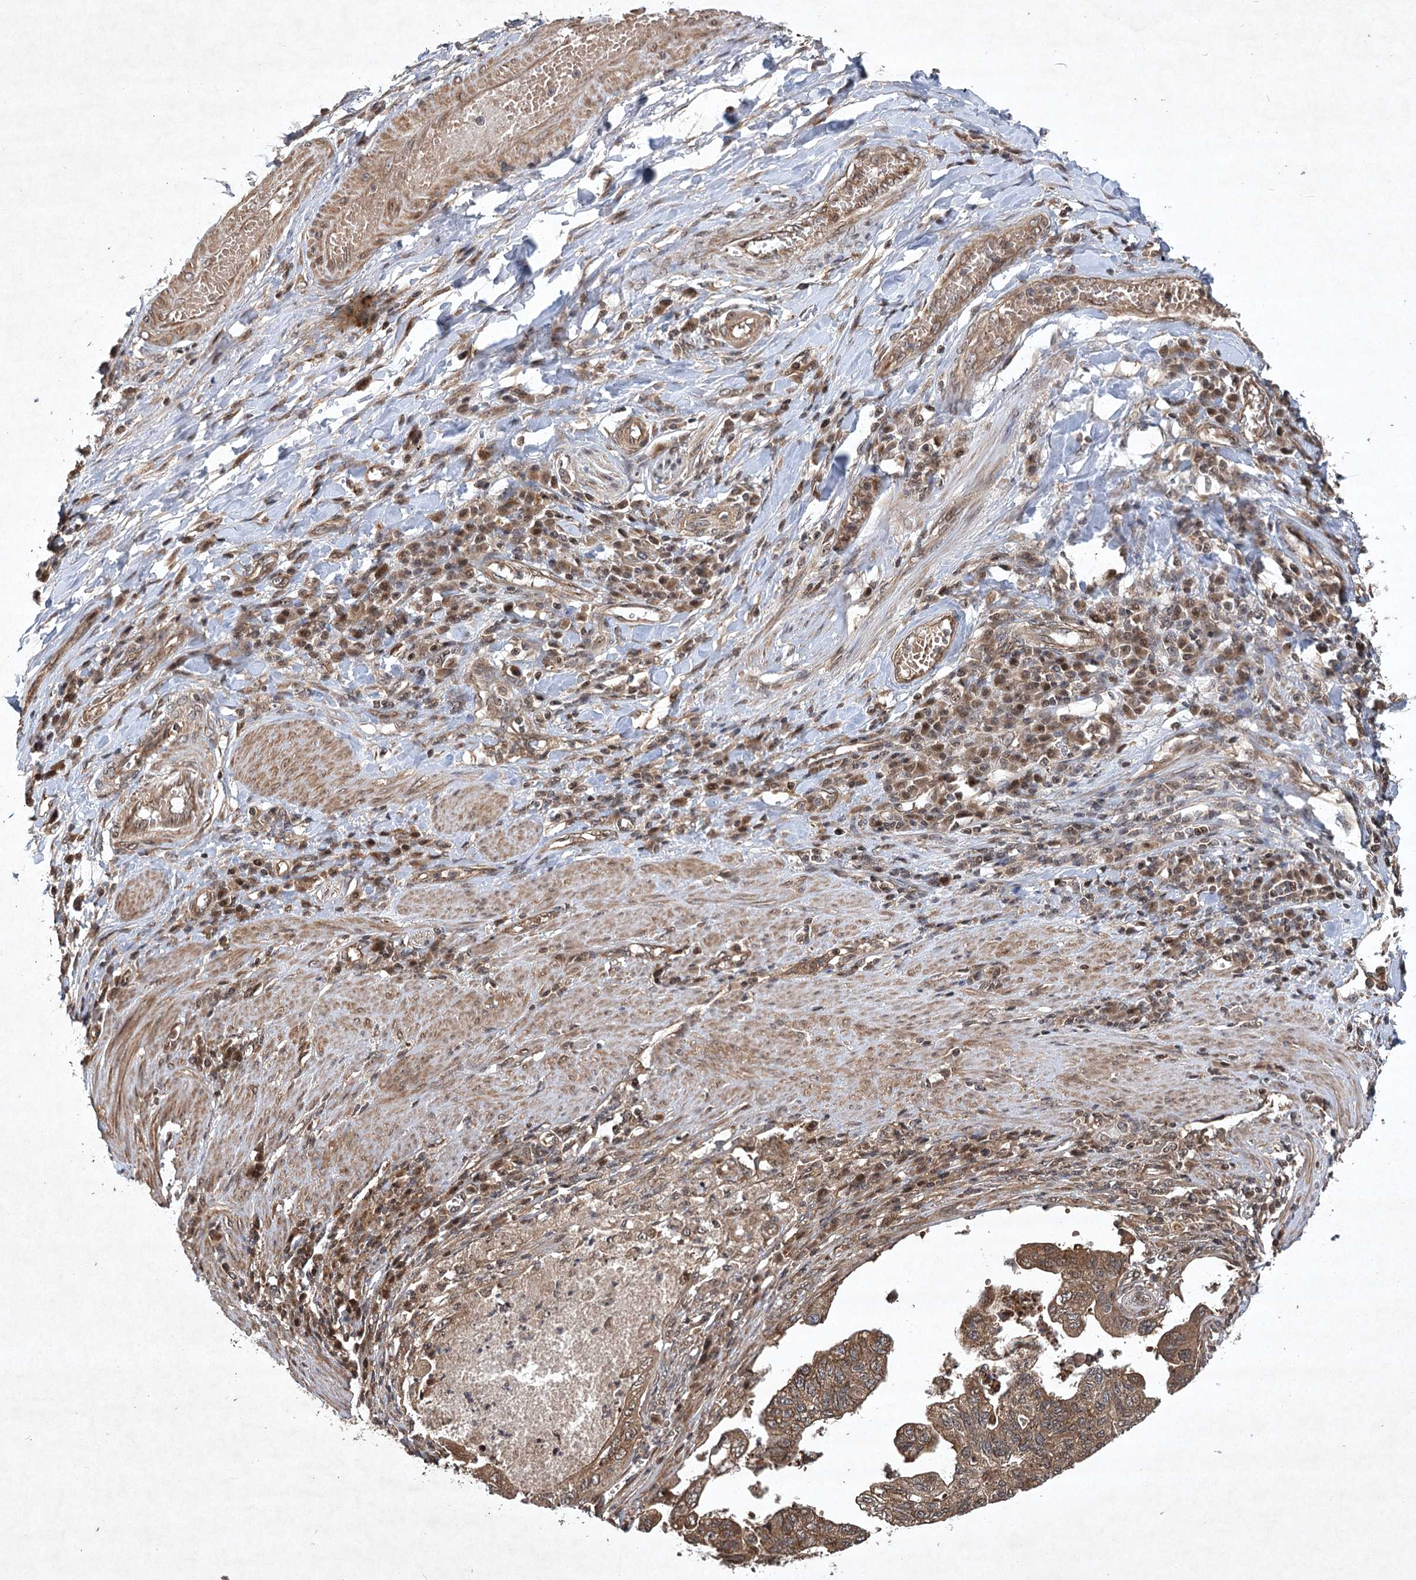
{"staining": {"intensity": "moderate", "quantity": ">75%", "location": "cytoplasmic/membranous"}, "tissue": "stomach cancer", "cell_type": "Tumor cells", "image_type": "cancer", "snomed": [{"axis": "morphology", "description": "Adenocarcinoma, NOS"}, {"axis": "topography", "description": "Stomach"}], "caption": "The immunohistochemical stain labels moderate cytoplasmic/membranous expression in tumor cells of stomach cancer tissue.", "gene": "INSIG2", "patient": {"sex": "male", "age": 59}}